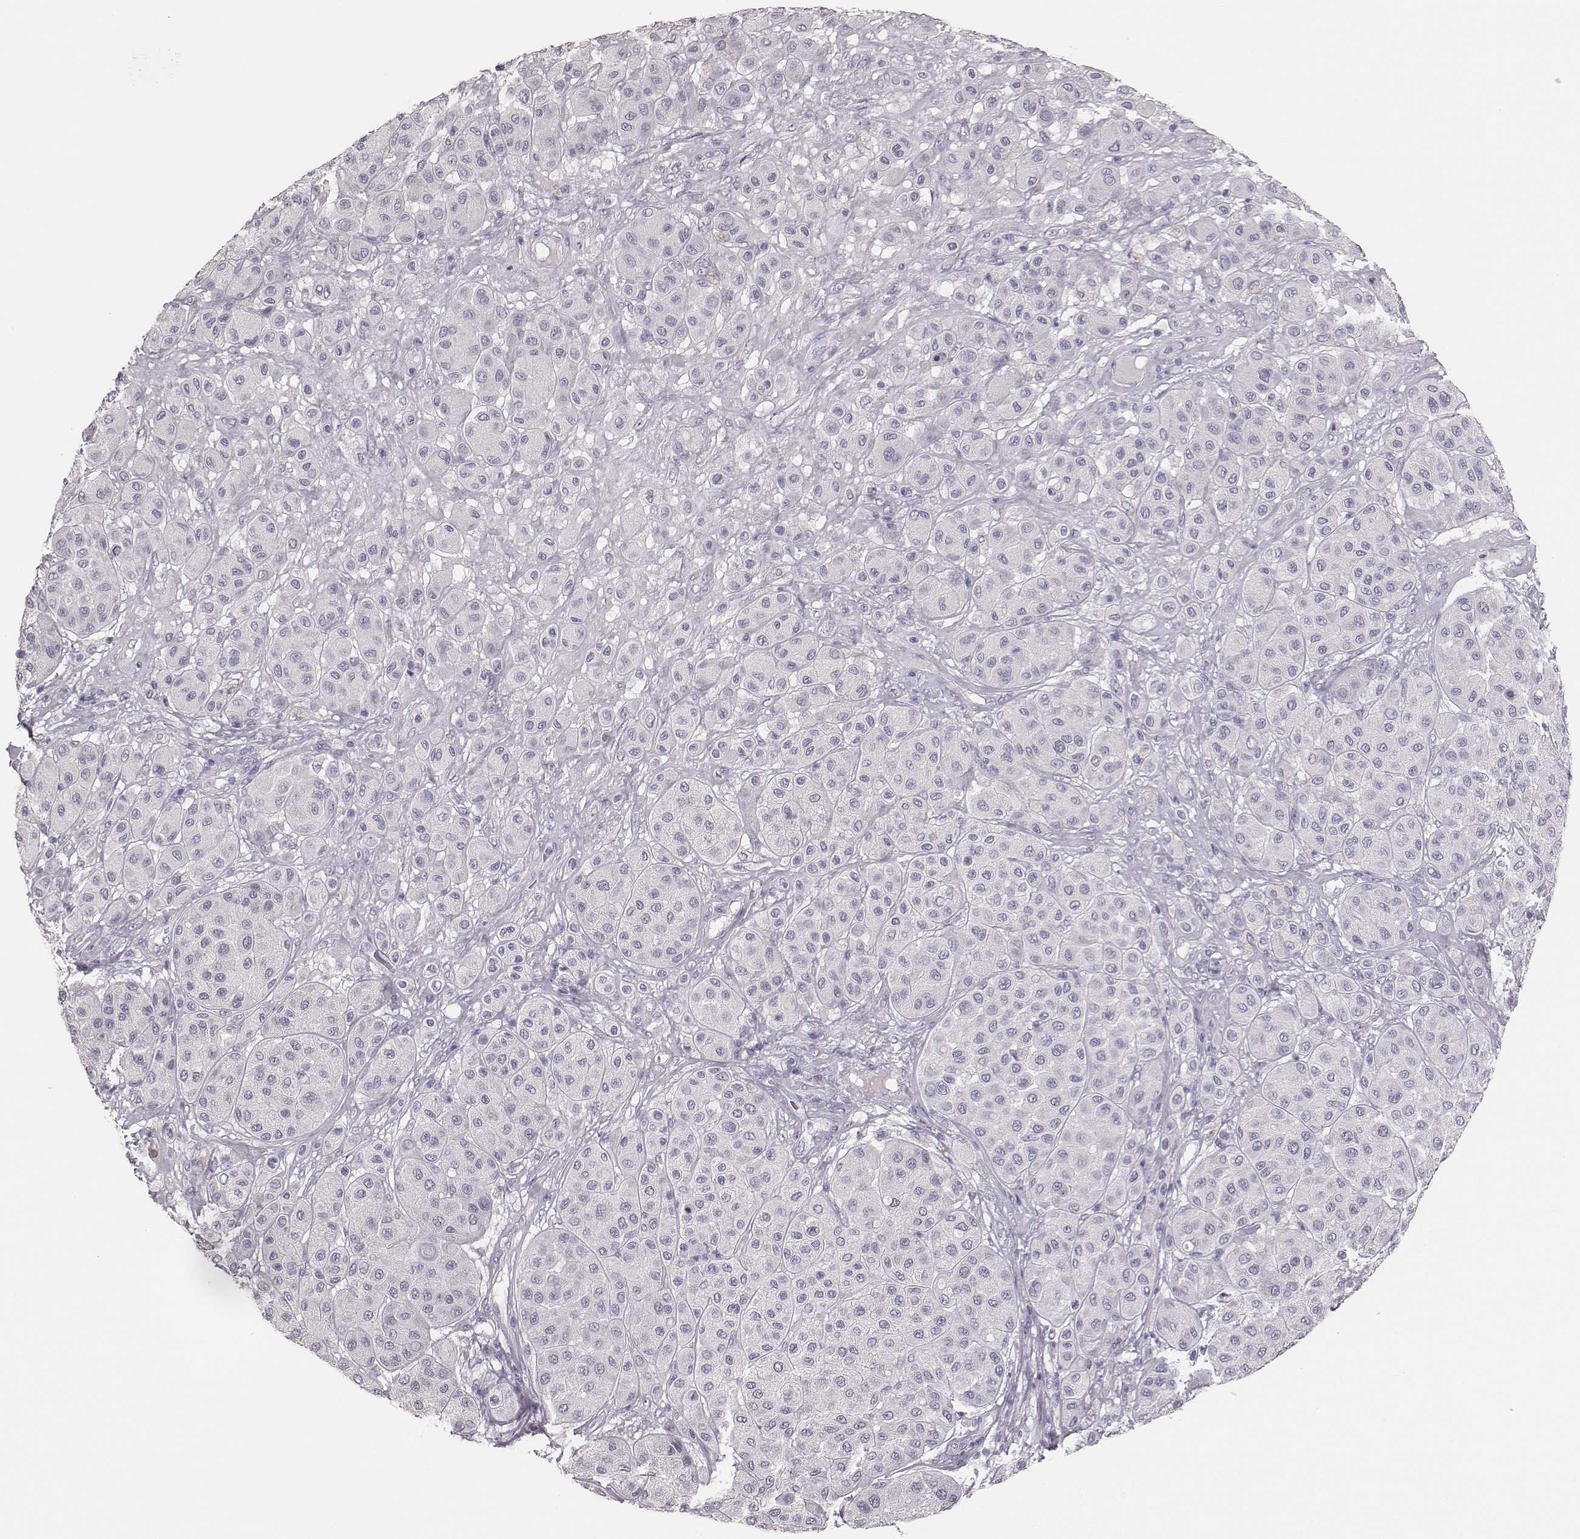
{"staining": {"intensity": "negative", "quantity": "none", "location": "none"}, "tissue": "melanoma", "cell_type": "Tumor cells", "image_type": "cancer", "snomed": [{"axis": "morphology", "description": "Malignant melanoma, Metastatic site"}, {"axis": "topography", "description": "Smooth muscle"}], "caption": "Tumor cells show no significant protein expression in melanoma.", "gene": "MYH6", "patient": {"sex": "male", "age": 41}}